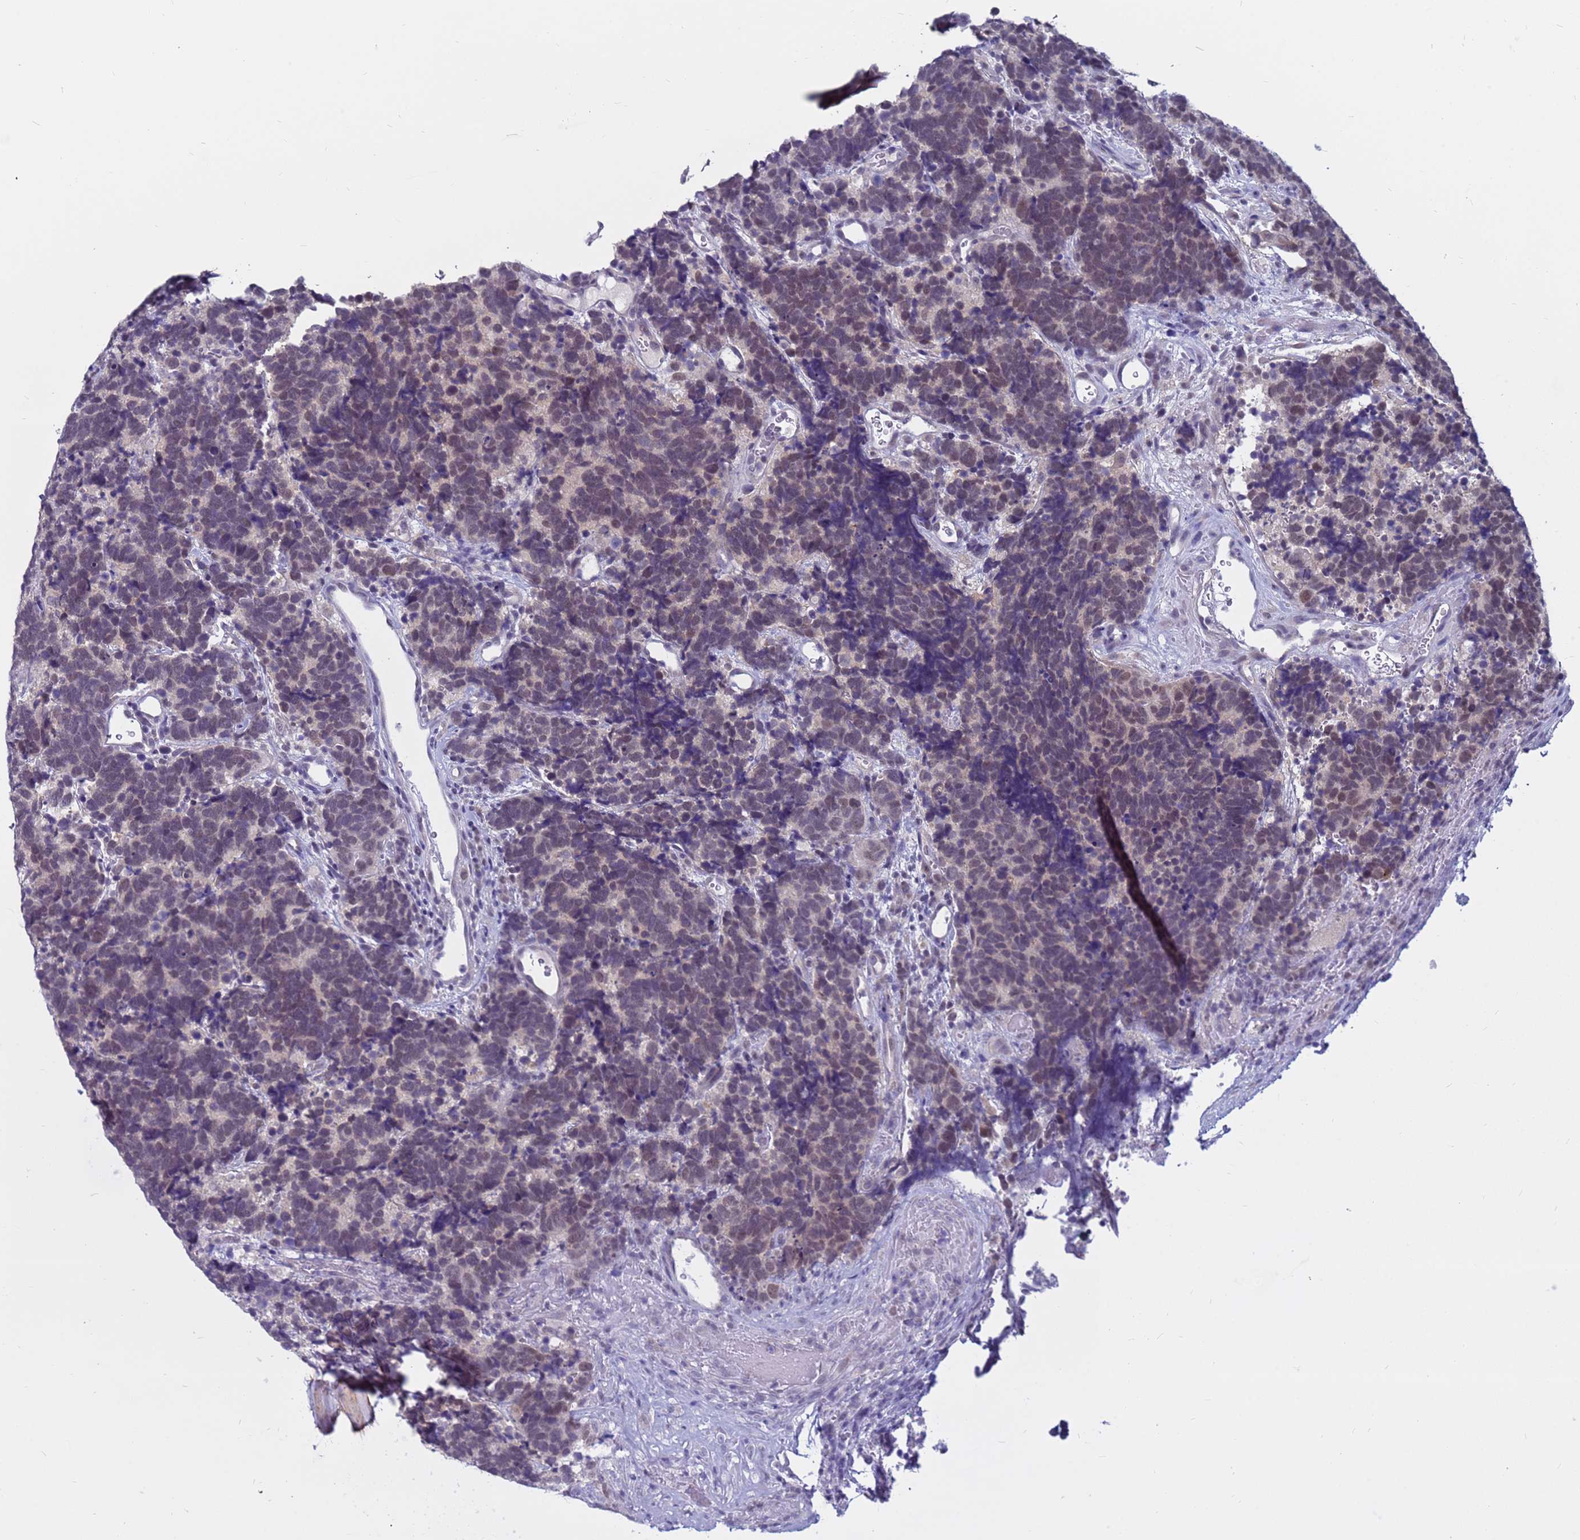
{"staining": {"intensity": "negative", "quantity": "none", "location": "none"}, "tissue": "carcinoid", "cell_type": "Tumor cells", "image_type": "cancer", "snomed": [{"axis": "morphology", "description": "Carcinoma, NOS"}, {"axis": "morphology", "description": "Carcinoid, malignant, NOS"}, {"axis": "topography", "description": "Urinary bladder"}], "caption": "Histopathology image shows no significant protein positivity in tumor cells of carcinoma. (DAB immunohistochemistry, high magnification).", "gene": "CDK2AP2", "patient": {"sex": "male", "age": 57}}